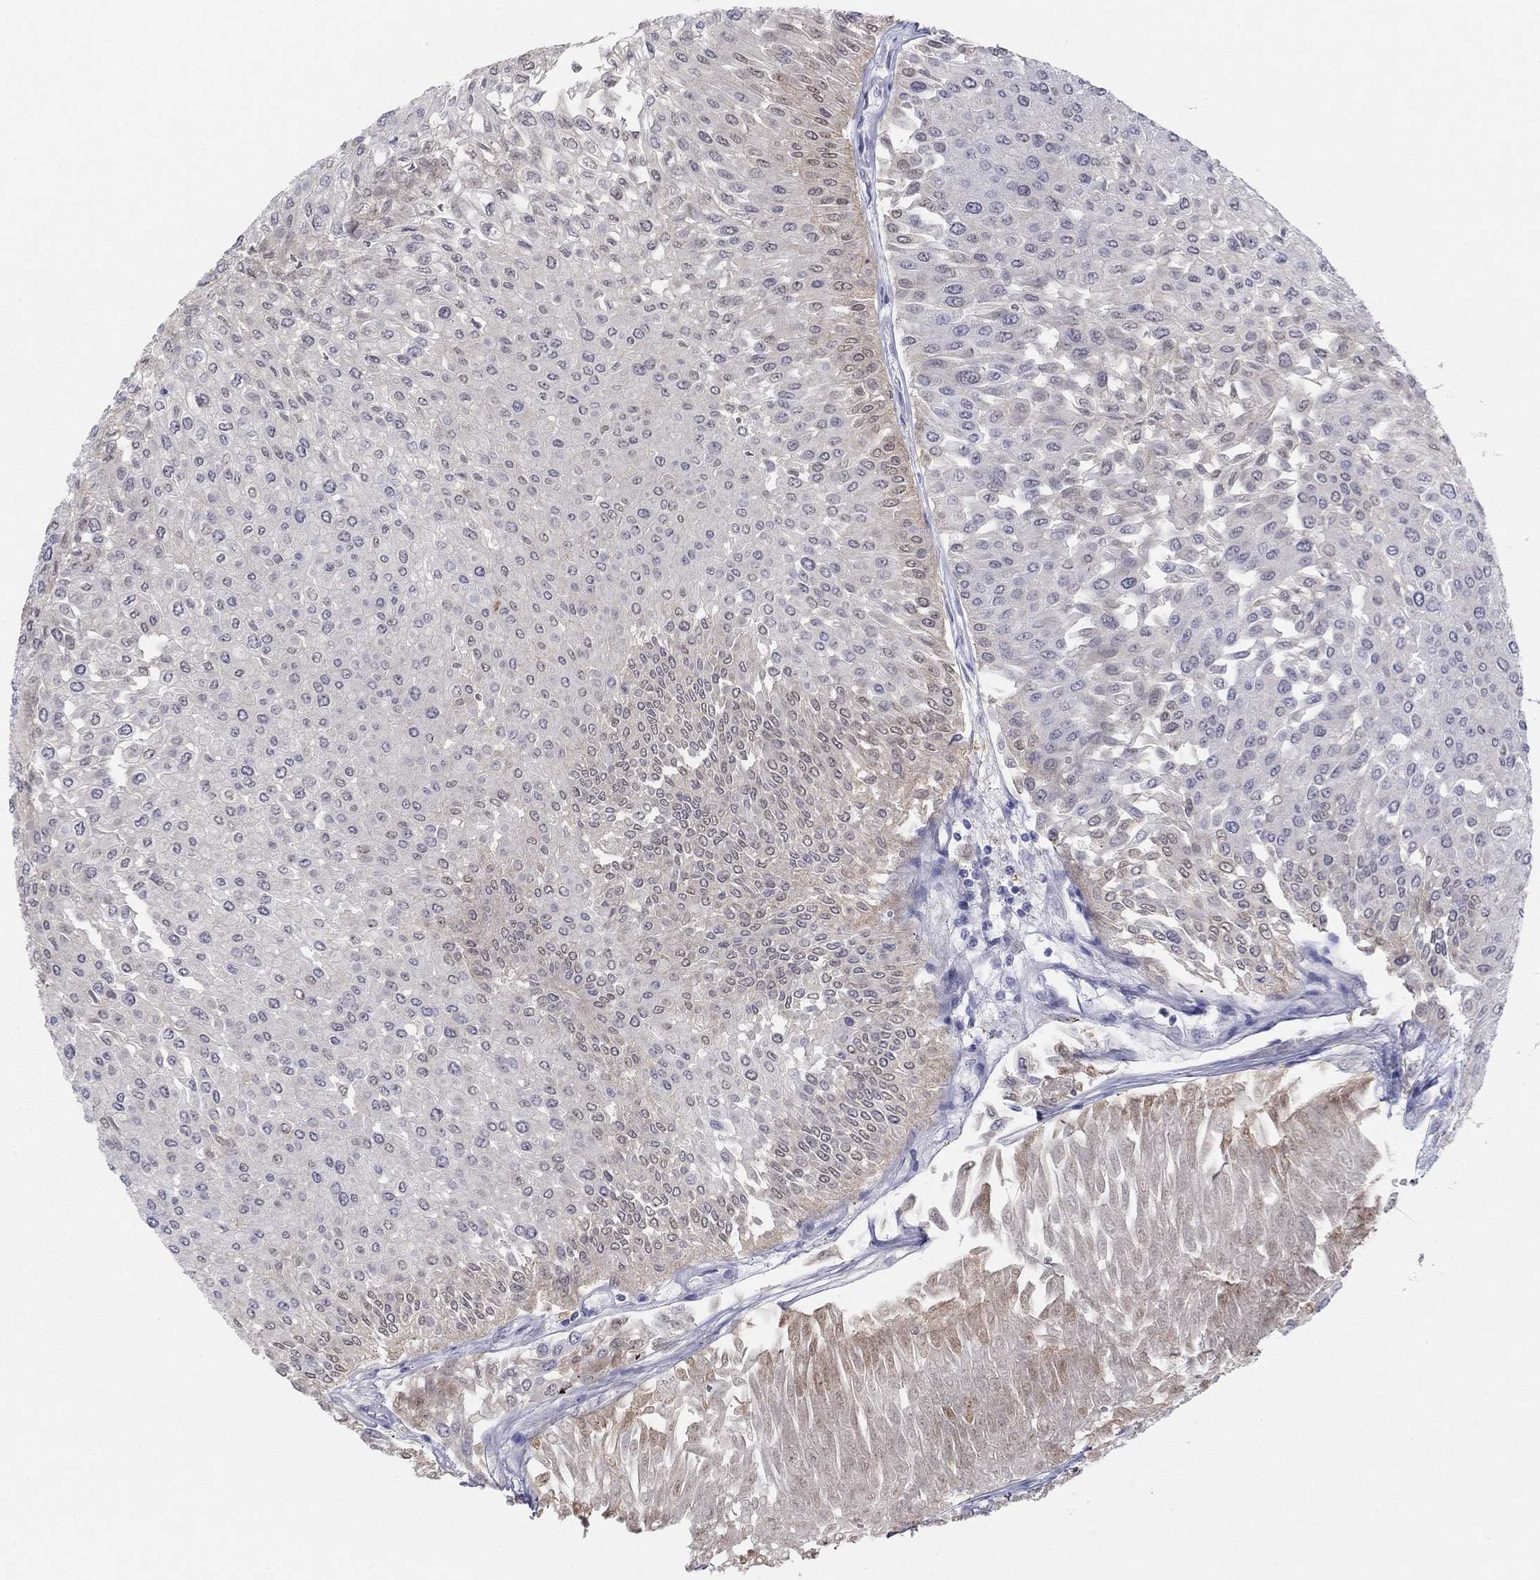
{"staining": {"intensity": "weak", "quantity": "25%-75%", "location": "cytoplasmic/membranous"}, "tissue": "urothelial cancer", "cell_type": "Tumor cells", "image_type": "cancer", "snomed": [{"axis": "morphology", "description": "Urothelial carcinoma, Low grade"}, {"axis": "topography", "description": "Urinary bladder"}], "caption": "Immunohistochemical staining of human urothelial carcinoma (low-grade) exhibits low levels of weak cytoplasmic/membranous protein positivity in about 25%-75% of tumor cells. Nuclei are stained in blue.", "gene": "PDXK", "patient": {"sex": "male", "age": 67}}